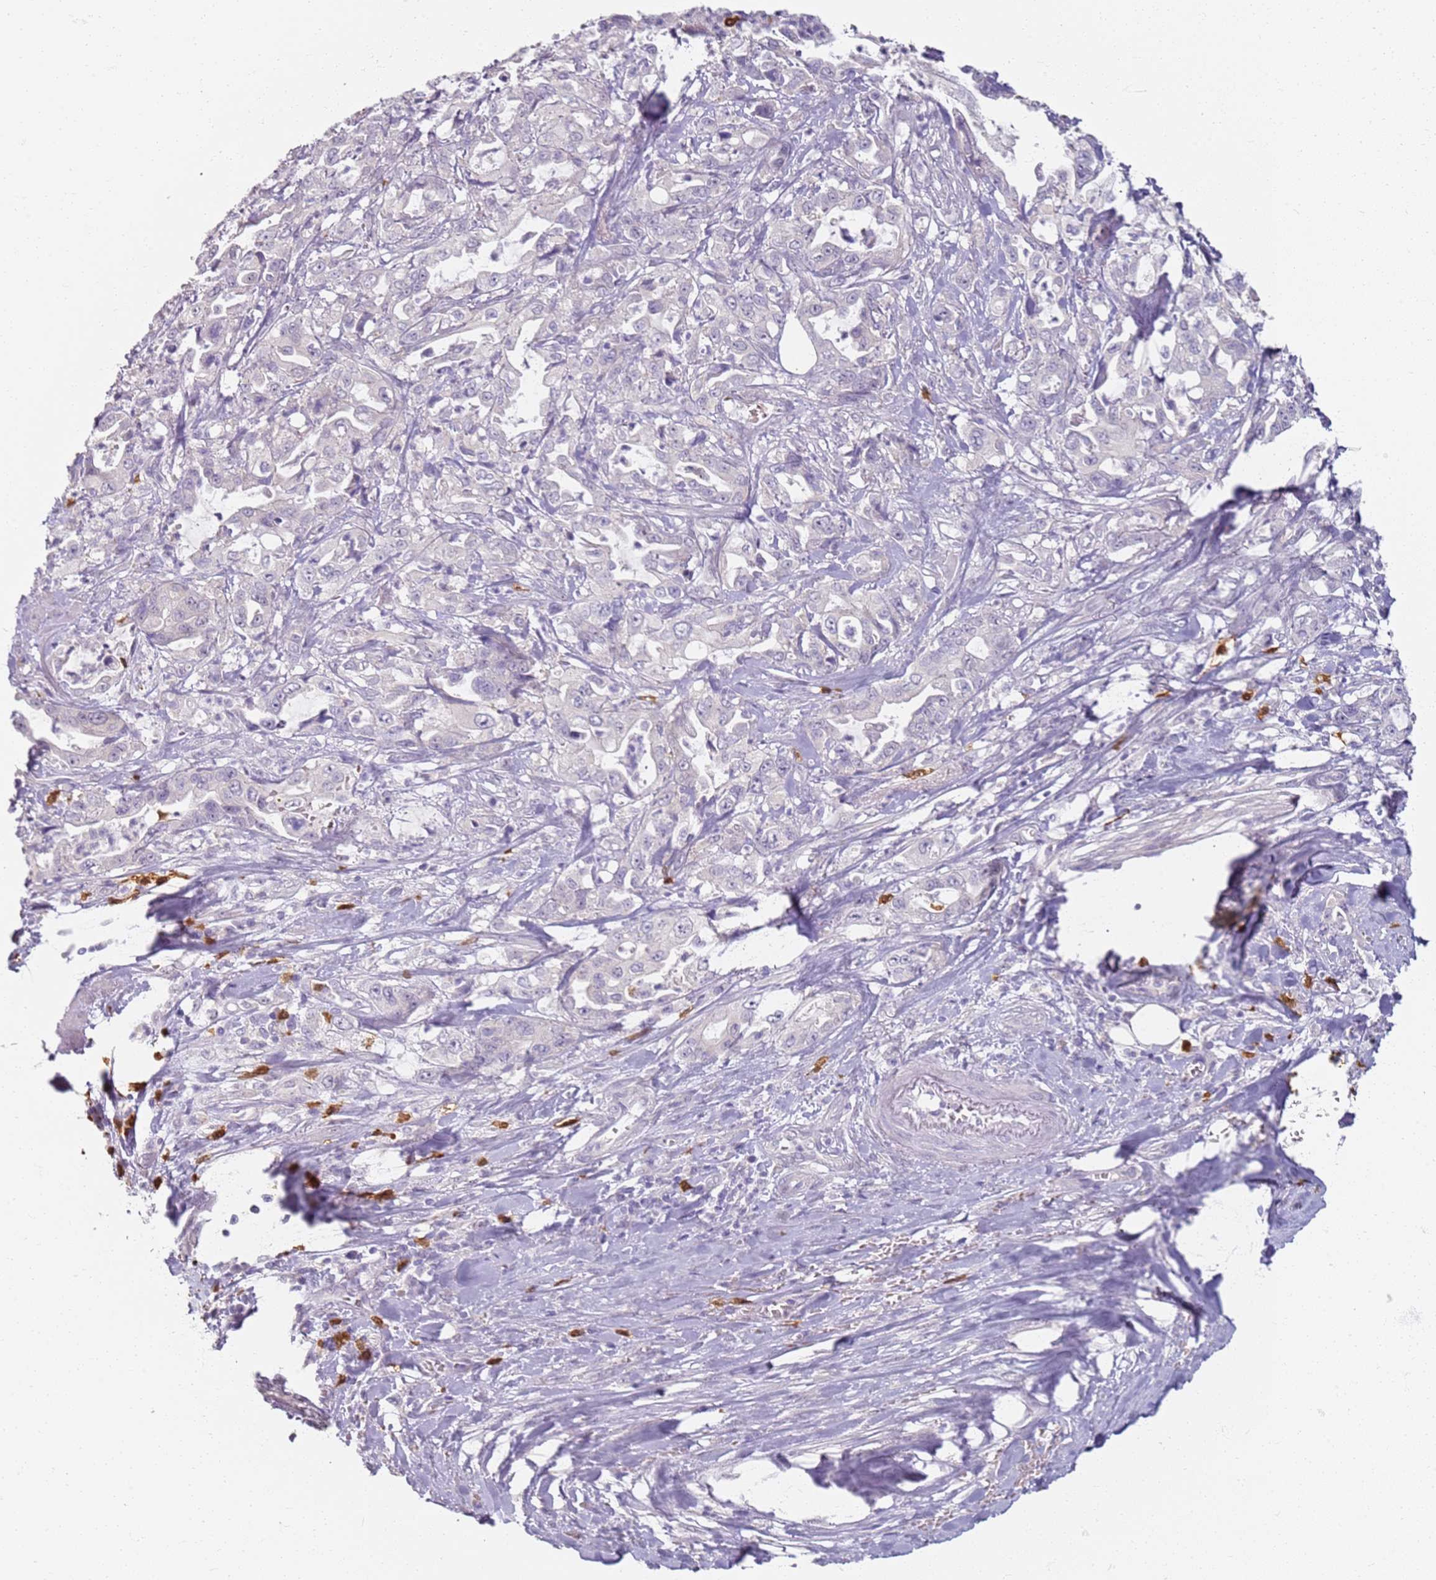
{"staining": {"intensity": "negative", "quantity": "none", "location": "none"}, "tissue": "pancreatic cancer", "cell_type": "Tumor cells", "image_type": "cancer", "snomed": [{"axis": "morphology", "description": "Adenocarcinoma, NOS"}, {"axis": "topography", "description": "Pancreas"}], "caption": "DAB (3,3'-diaminobenzidine) immunohistochemical staining of human pancreatic adenocarcinoma shows no significant staining in tumor cells.", "gene": "CD40LG", "patient": {"sex": "female", "age": 61}}